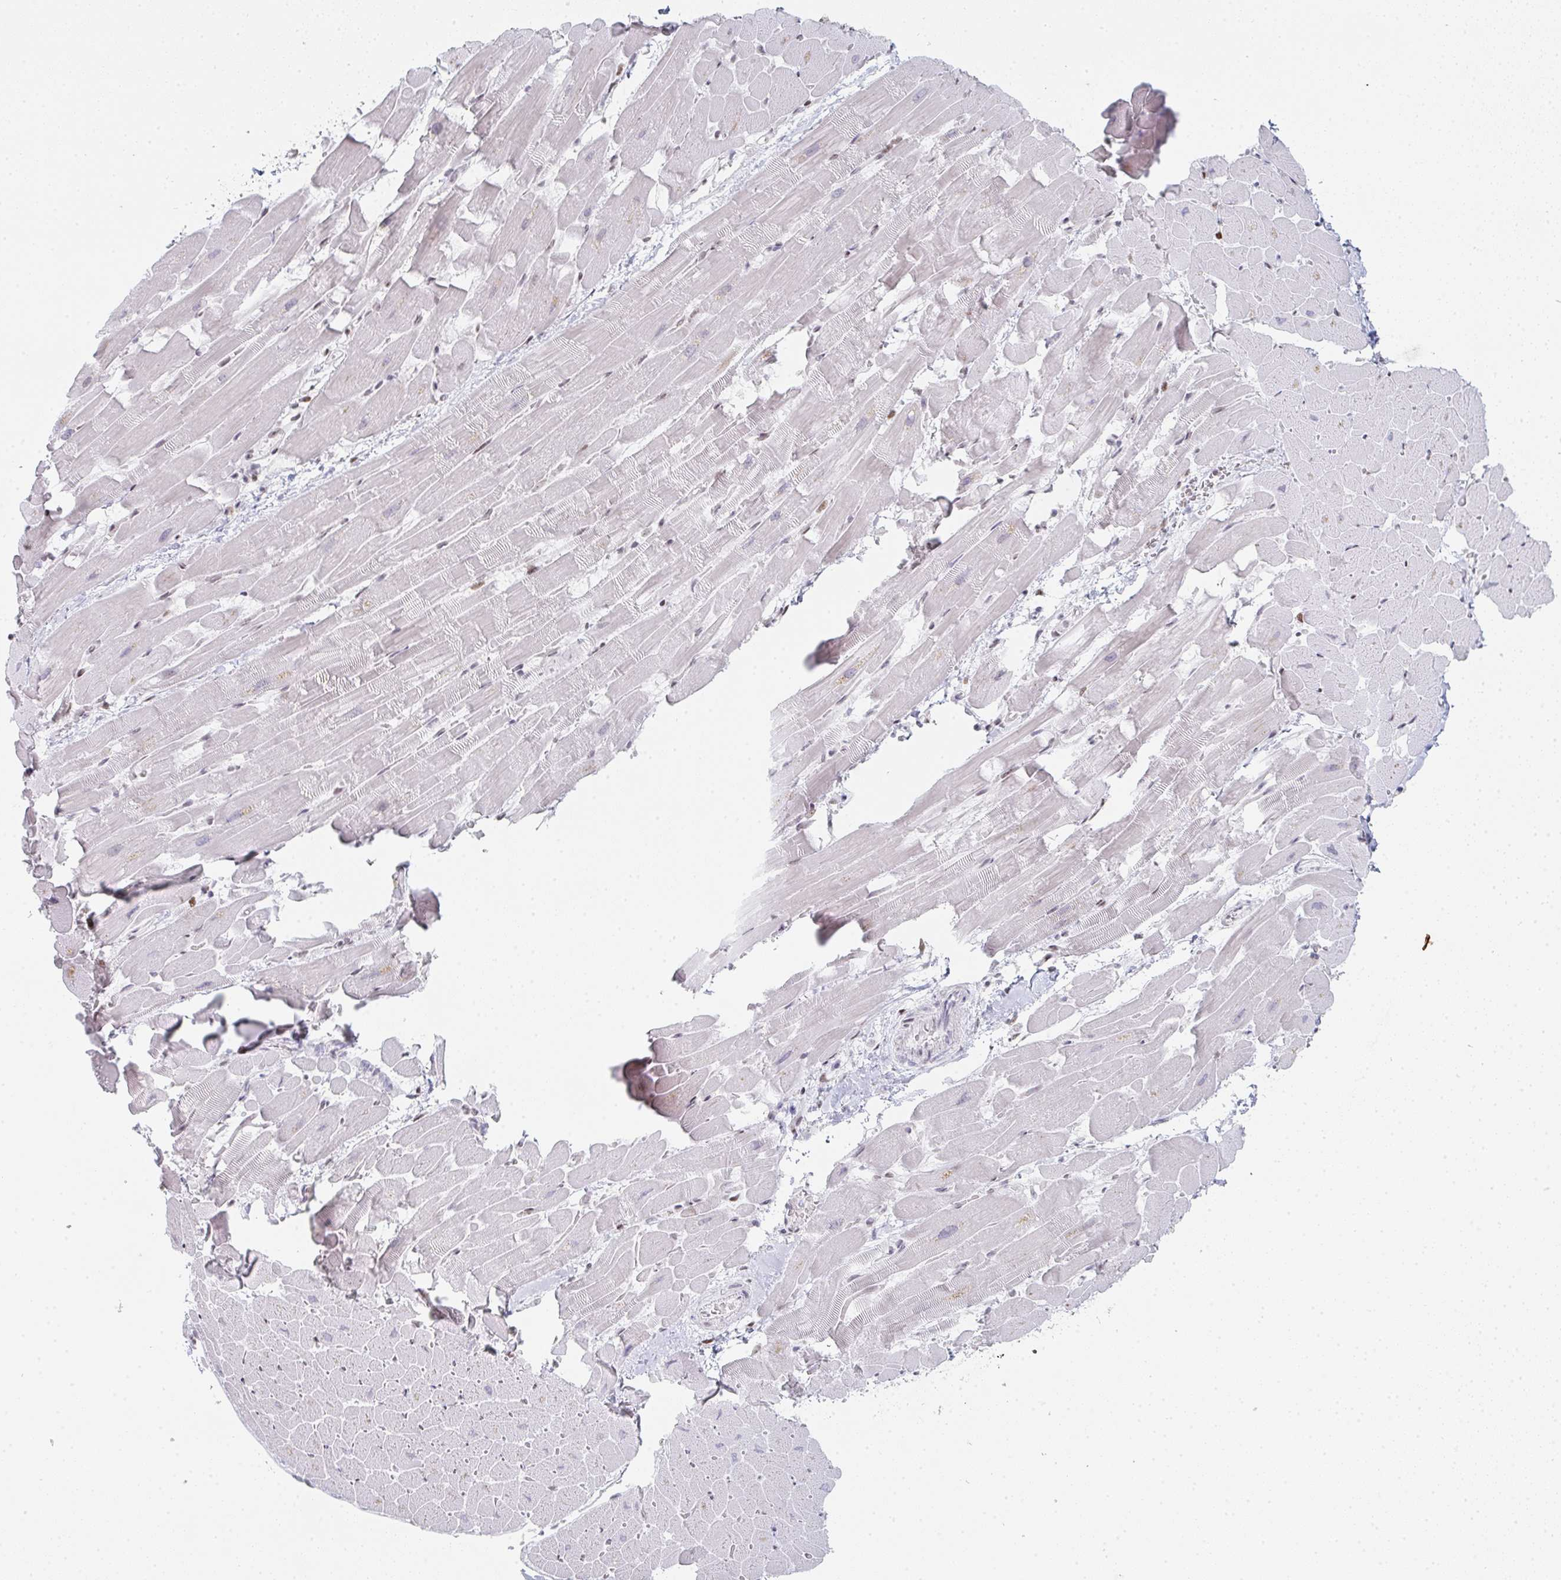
{"staining": {"intensity": "weak", "quantity": "<25%", "location": "nuclear"}, "tissue": "heart muscle", "cell_type": "Cardiomyocytes", "image_type": "normal", "snomed": [{"axis": "morphology", "description": "Normal tissue, NOS"}, {"axis": "topography", "description": "Heart"}], "caption": "Heart muscle was stained to show a protein in brown. There is no significant staining in cardiomyocytes. (Stains: DAB immunohistochemistry with hematoxylin counter stain, Microscopy: brightfield microscopy at high magnification).", "gene": "POU2AF2", "patient": {"sex": "male", "age": 37}}